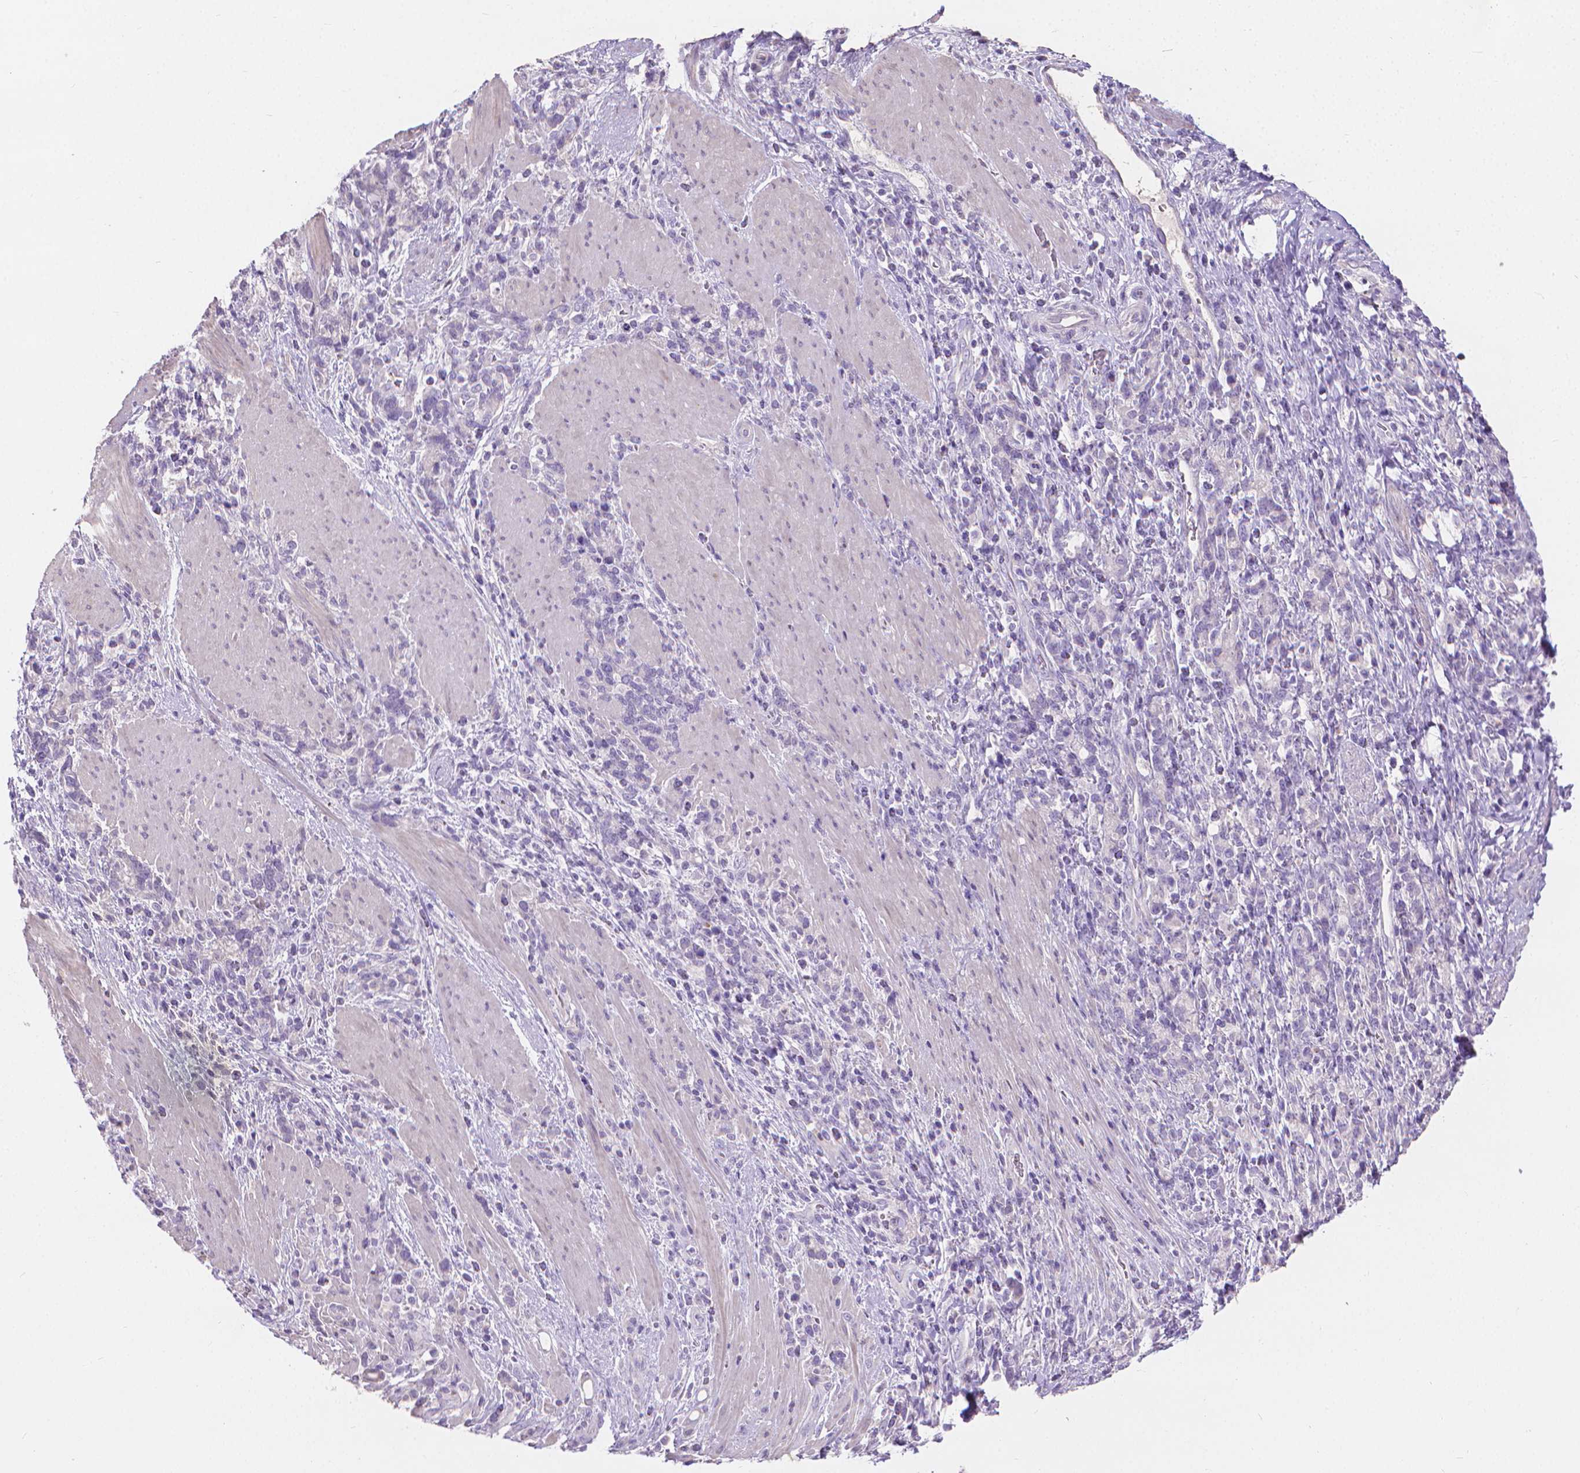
{"staining": {"intensity": "negative", "quantity": "none", "location": "none"}, "tissue": "stomach cancer", "cell_type": "Tumor cells", "image_type": "cancer", "snomed": [{"axis": "morphology", "description": "Adenocarcinoma, NOS"}, {"axis": "topography", "description": "Stomach"}], "caption": "Immunohistochemistry histopathology image of neoplastic tissue: human stomach adenocarcinoma stained with DAB (3,3'-diaminobenzidine) exhibits no significant protein expression in tumor cells.", "gene": "CABCOCO1", "patient": {"sex": "female", "age": 57}}